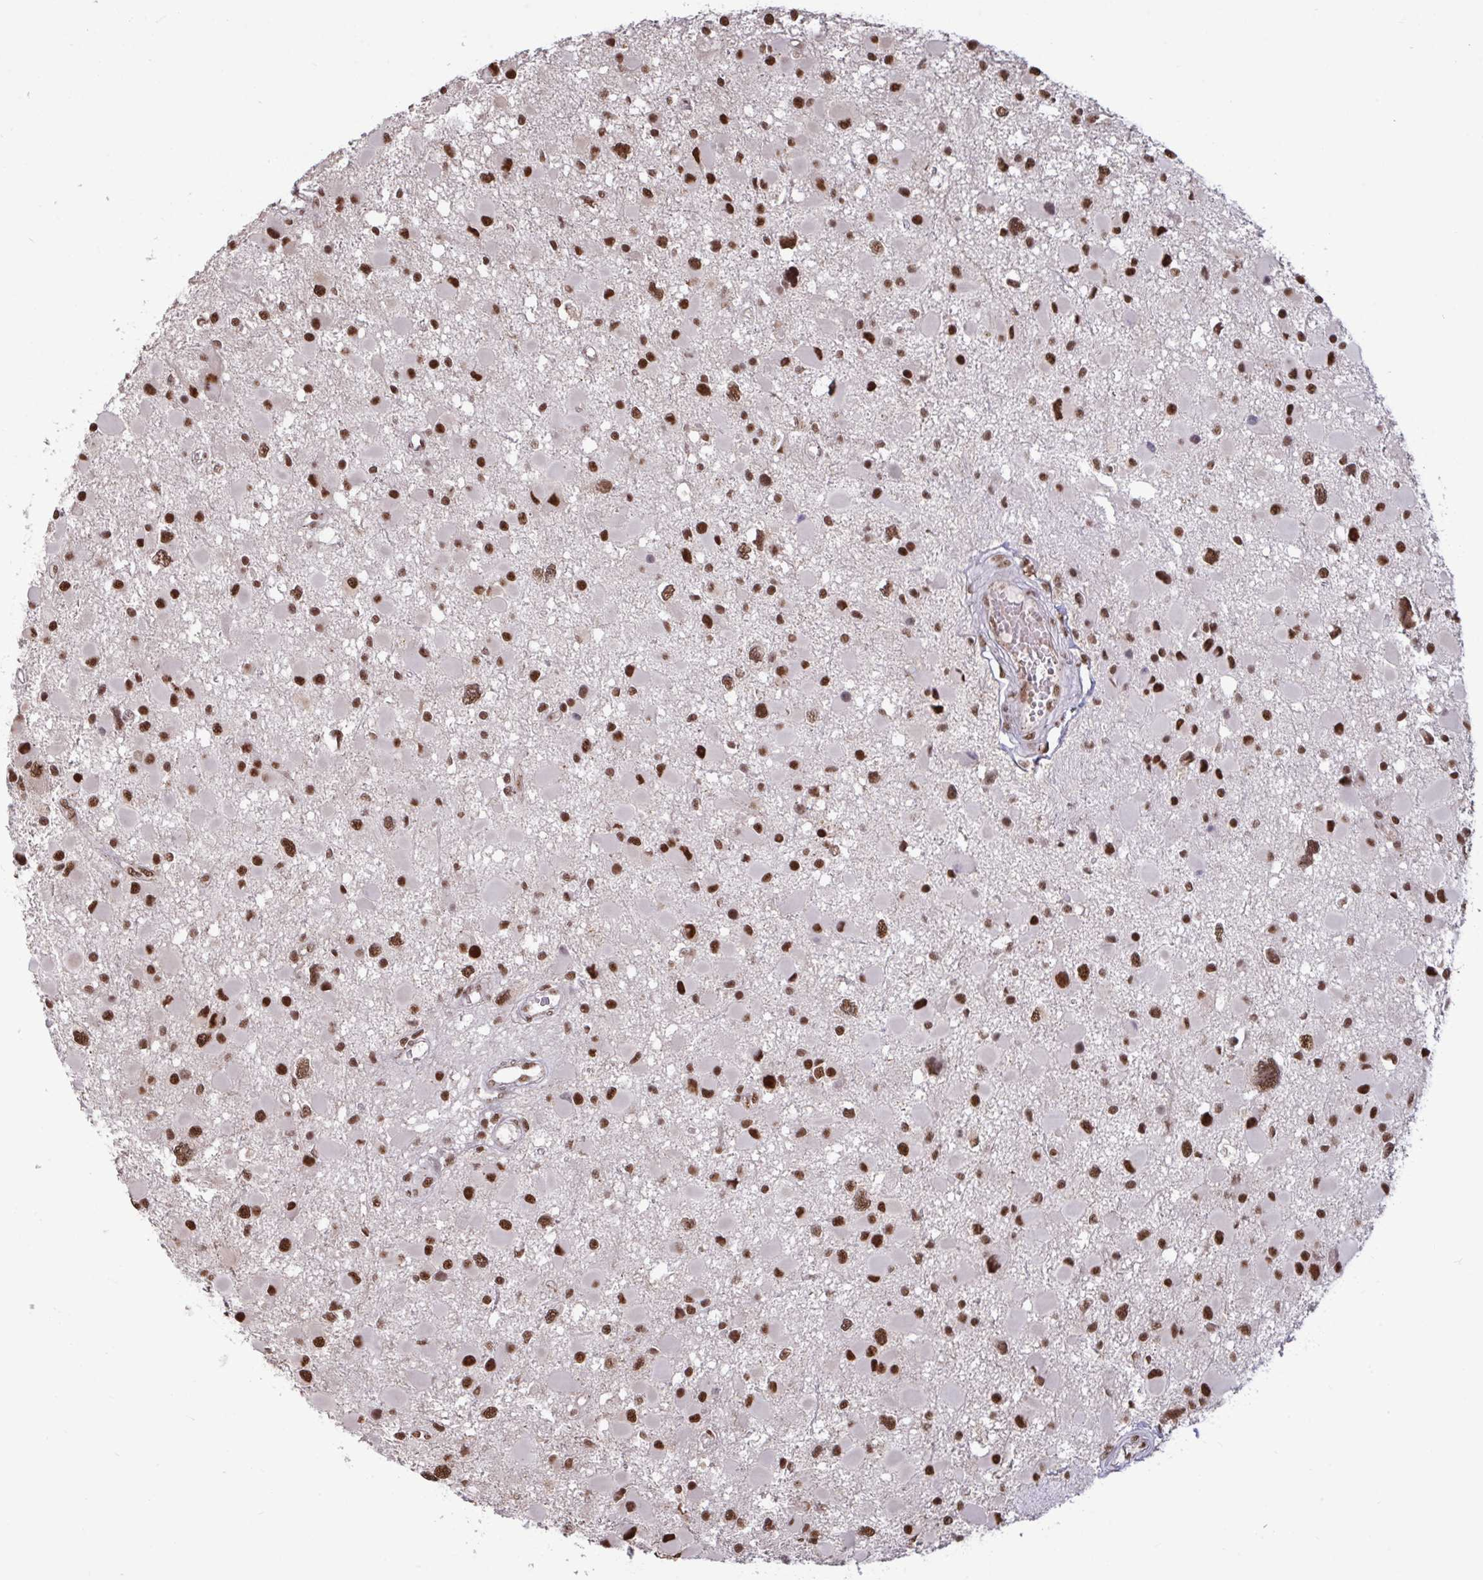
{"staining": {"intensity": "strong", "quantity": ">75%", "location": "nuclear"}, "tissue": "glioma", "cell_type": "Tumor cells", "image_type": "cancer", "snomed": [{"axis": "morphology", "description": "Glioma, malignant, High grade"}, {"axis": "topography", "description": "Brain"}], "caption": "Tumor cells reveal high levels of strong nuclear expression in approximately >75% of cells in human glioma.", "gene": "PUF60", "patient": {"sex": "male", "age": 54}}